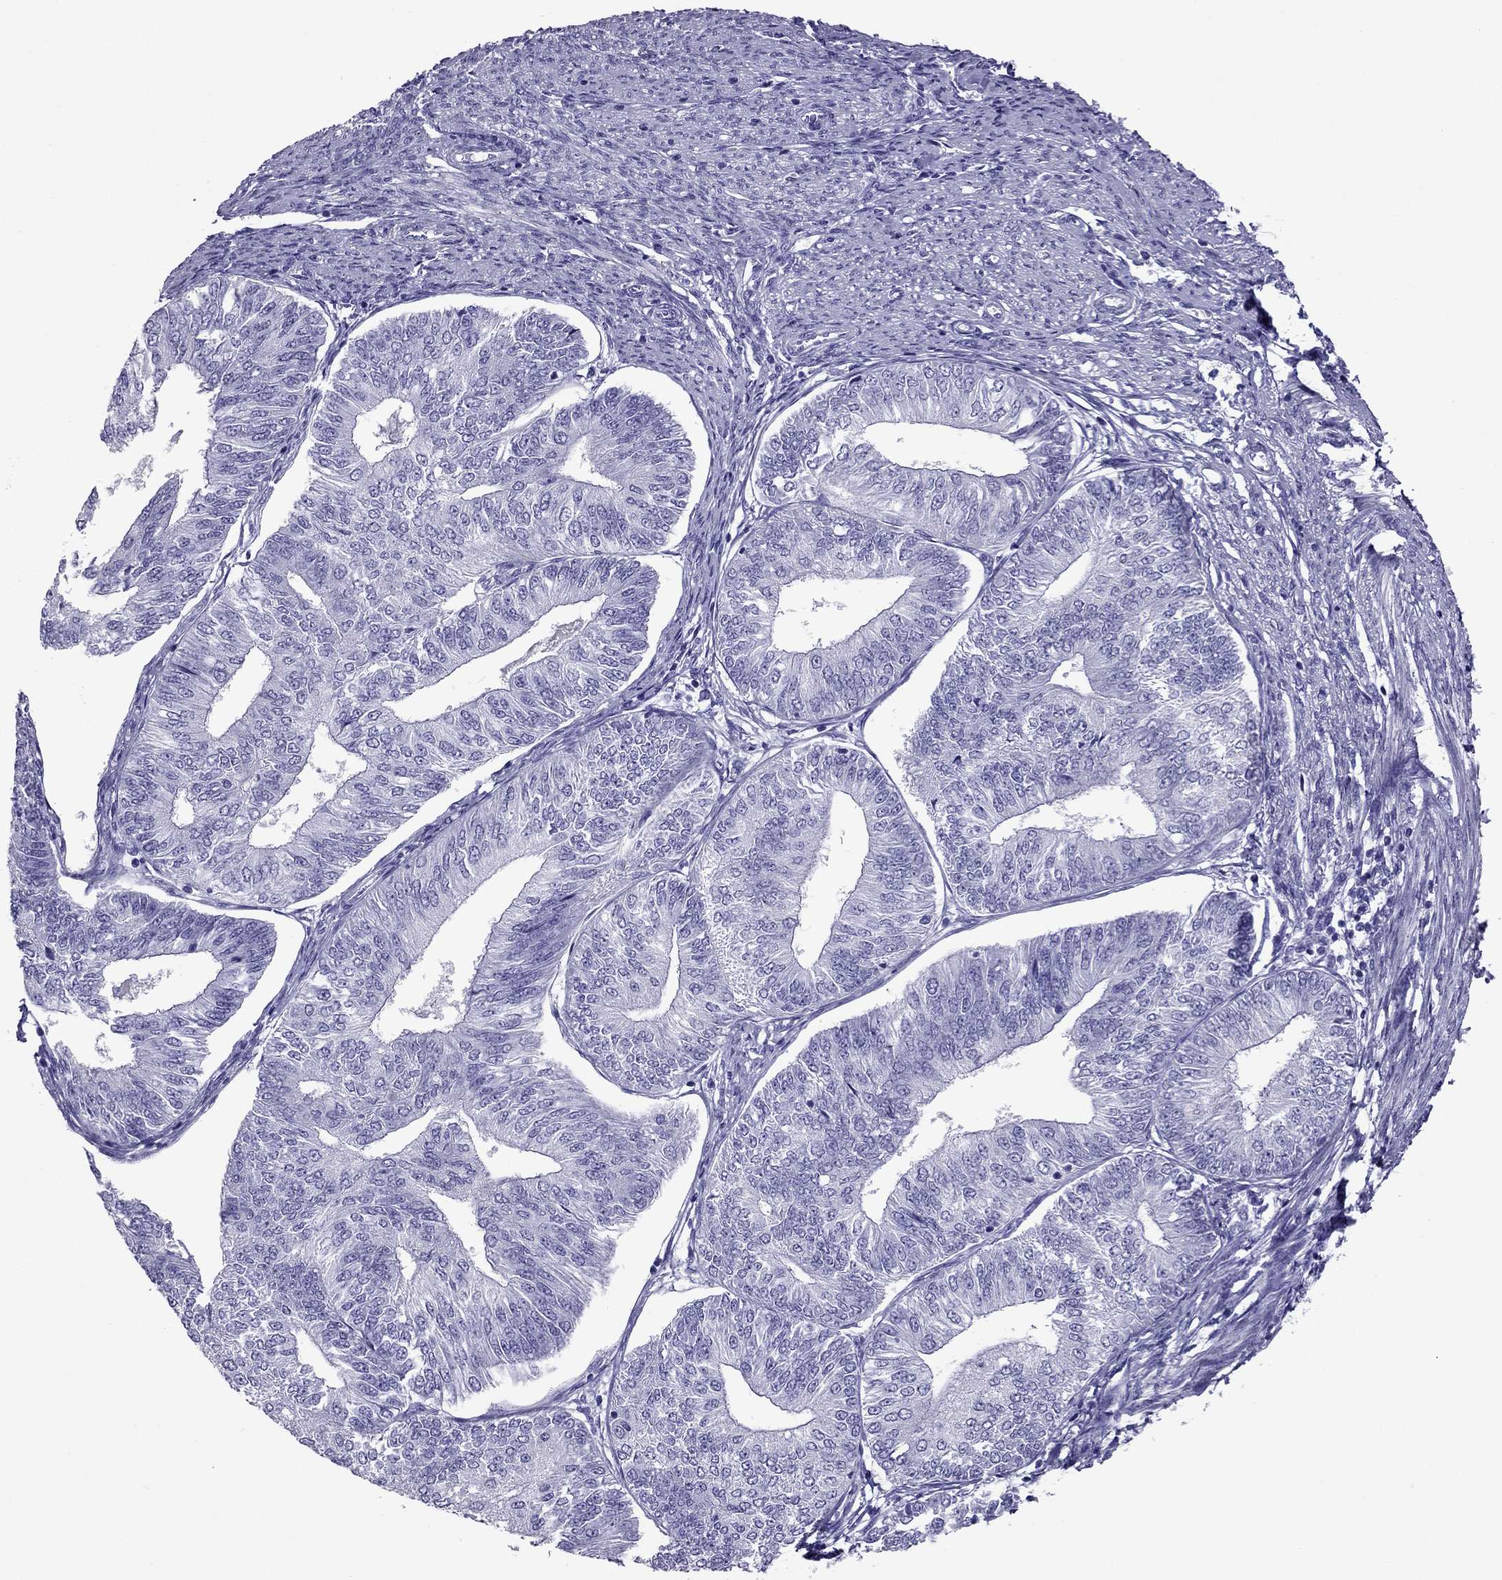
{"staining": {"intensity": "negative", "quantity": "none", "location": "none"}, "tissue": "endometrial cancer", "cell_type": "Tumor cells", "image_type": "cancer", "snomed": [{"axis": "morphology", "description": "Adenocarcinoma, NOS"}, {"axis": "topography", "description": "Endometrium"}], "caption": "Endometrial adenocarcinoma stained for a protein using IHC reveals no expression tumor cells.", "gene": "PDE6A", "patient": {"sex": "female", "age": 58}}